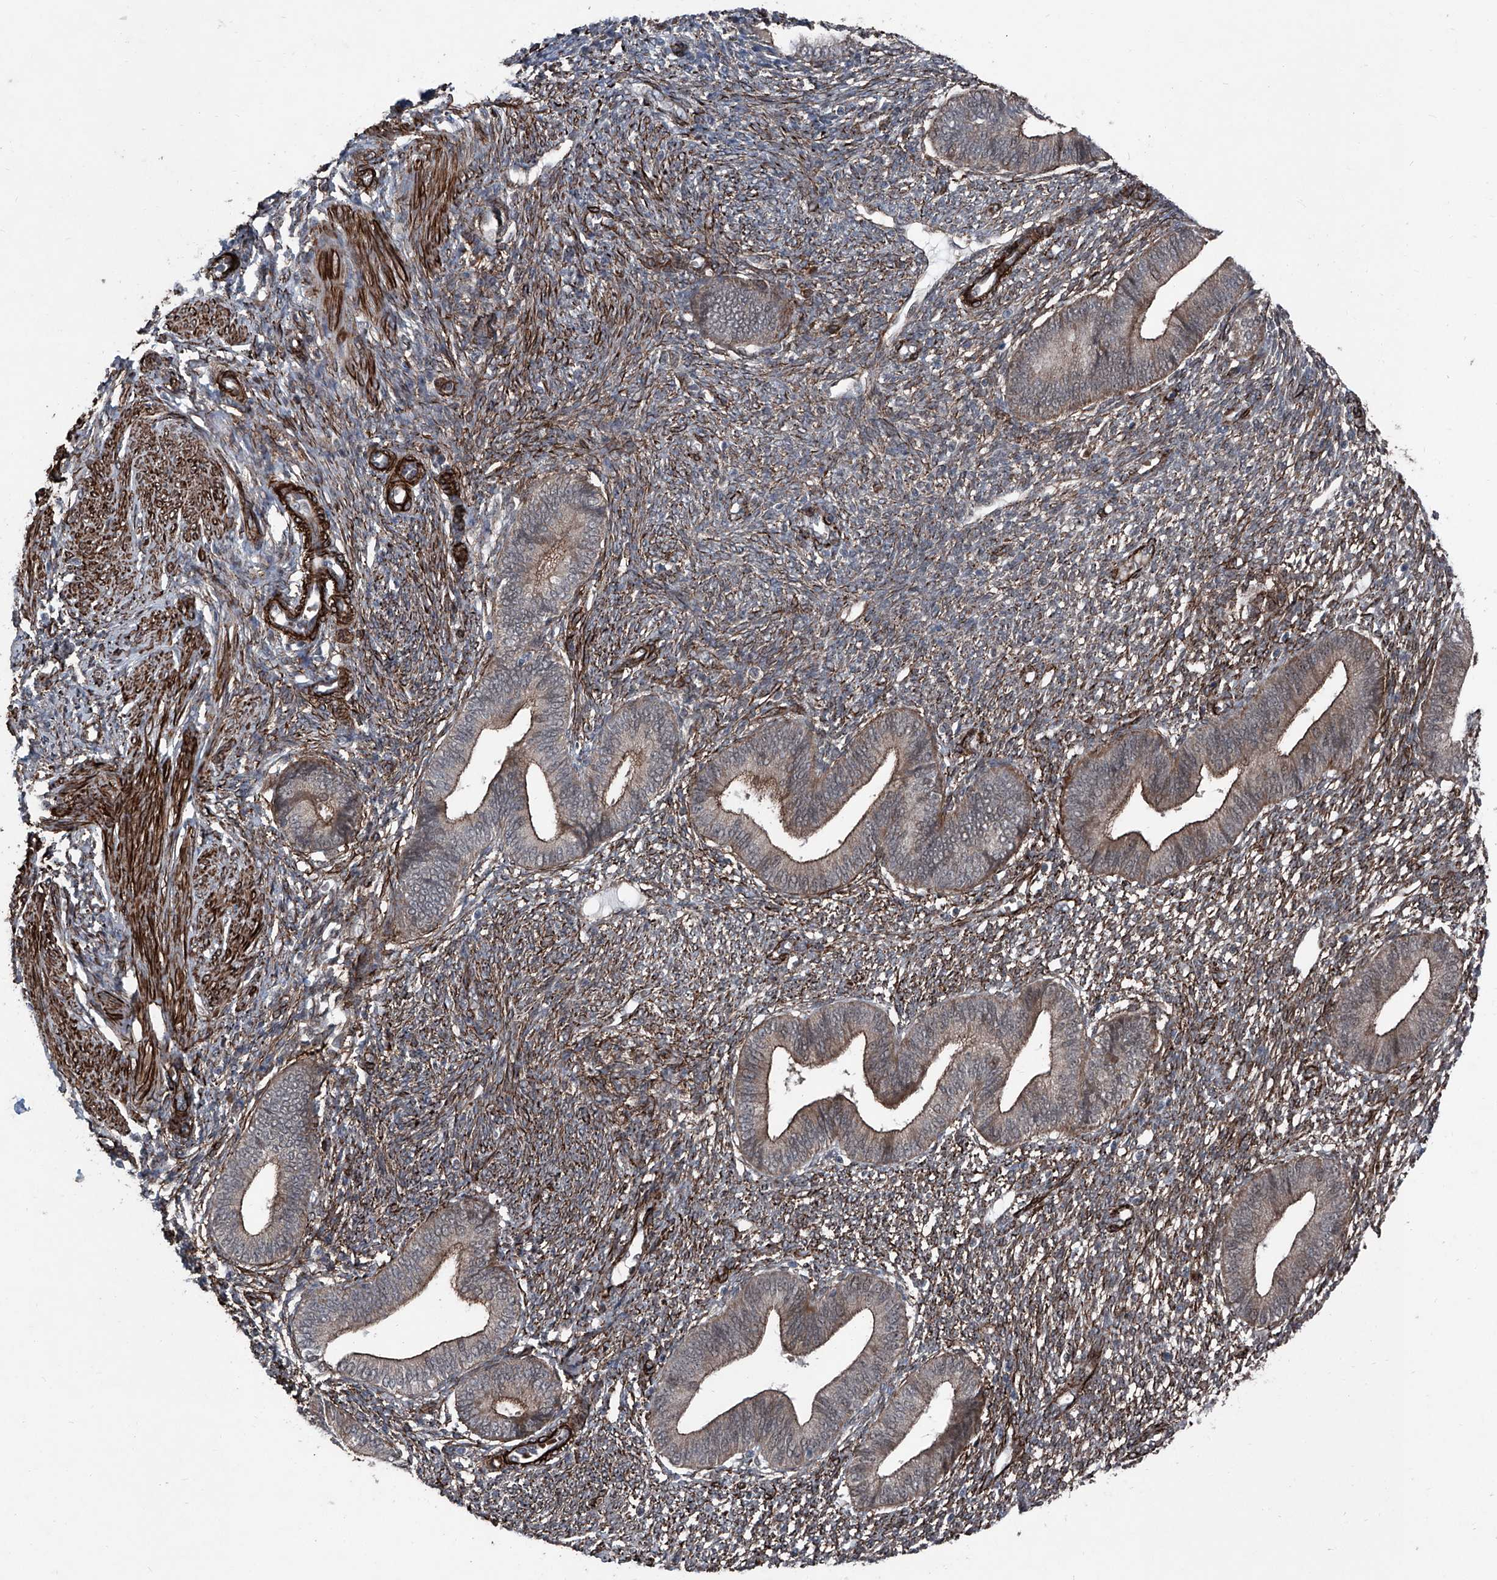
{"staining": {"intensity": "moderate", "quantity": "25%-75%", "location": "cytoplasmic/membranous"}, "tissue": "endometrium", "cell_type": "Cells in endometrial stroma", "image_type": "normal", "snomed": [{"axis": "morphology", "description": "Normal tissue, NOS"}, {"axis": "topography", "description": "Endometrium"}], "caption": "Immunohistochemical staining of benign endometrium displays moderate cytoplasmic/membranous protein staining in about 25%-75% of cells in endometrial stroma. (DAB IHC, brown staining for protein, blue staining for nuclei).", "gene": "COA7", "patient": {"sex": "female", "age": 46}}